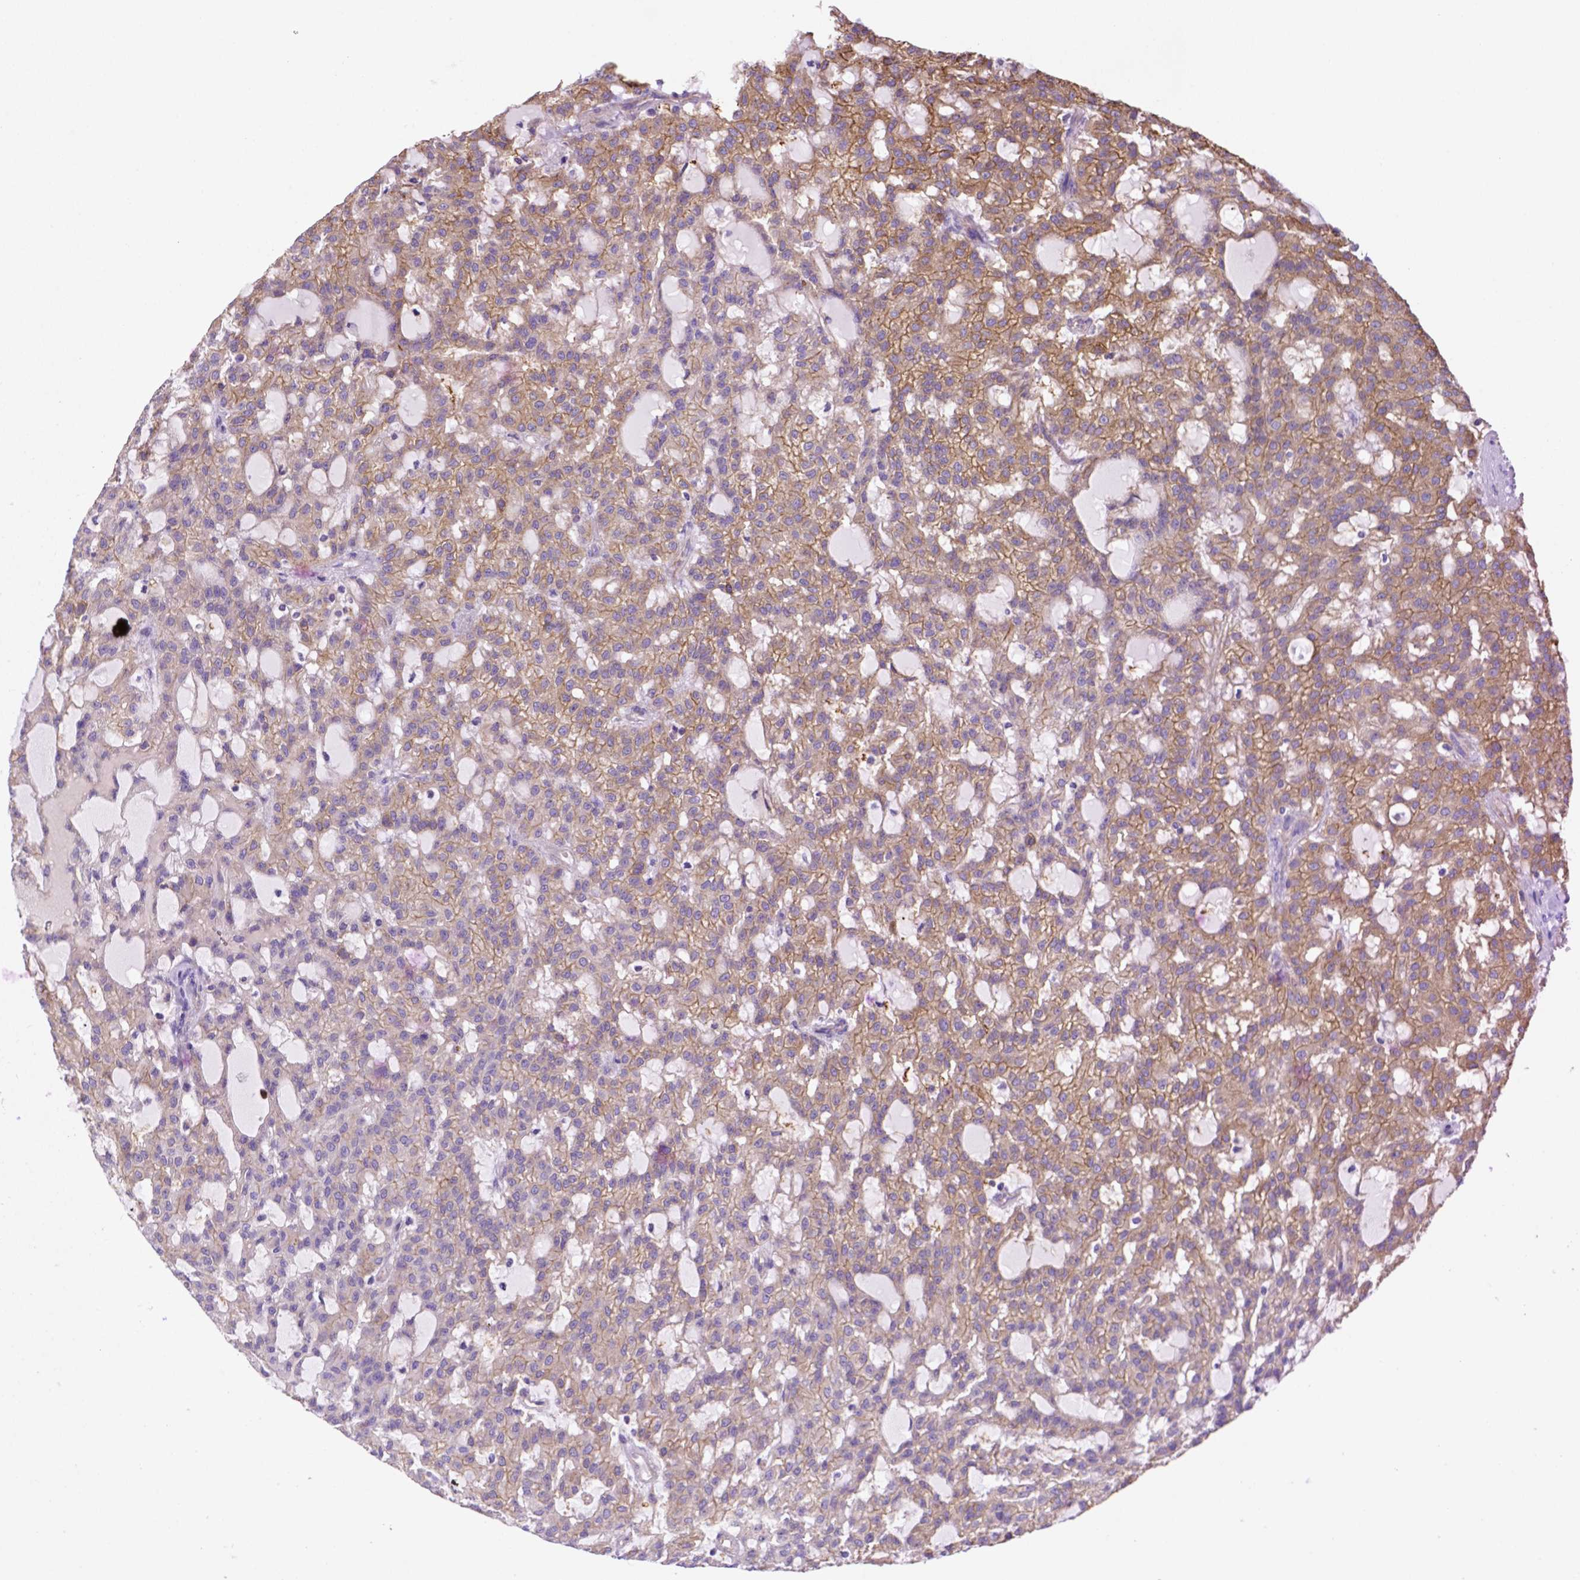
{"staining": {"intensity": "moderate", "quantity": ">75%", "location": "cytoplasmic/membranous"}, "tissue": "renal cancer", "cell_type": "Tumor cells", "image_type": "cancer", "snomed": [{"axis": "morphology", "description": "Adenocarcinoma, NOS"}, {"axis": "topography", "description": "Kidney"}], "caption": "Renal cancer (adenocarcinoma) stained with a protein marker demonstrates moderate staining in tumor cells.", "gene": "PEX12", "patient": {"sex": "male", "age": 63}}